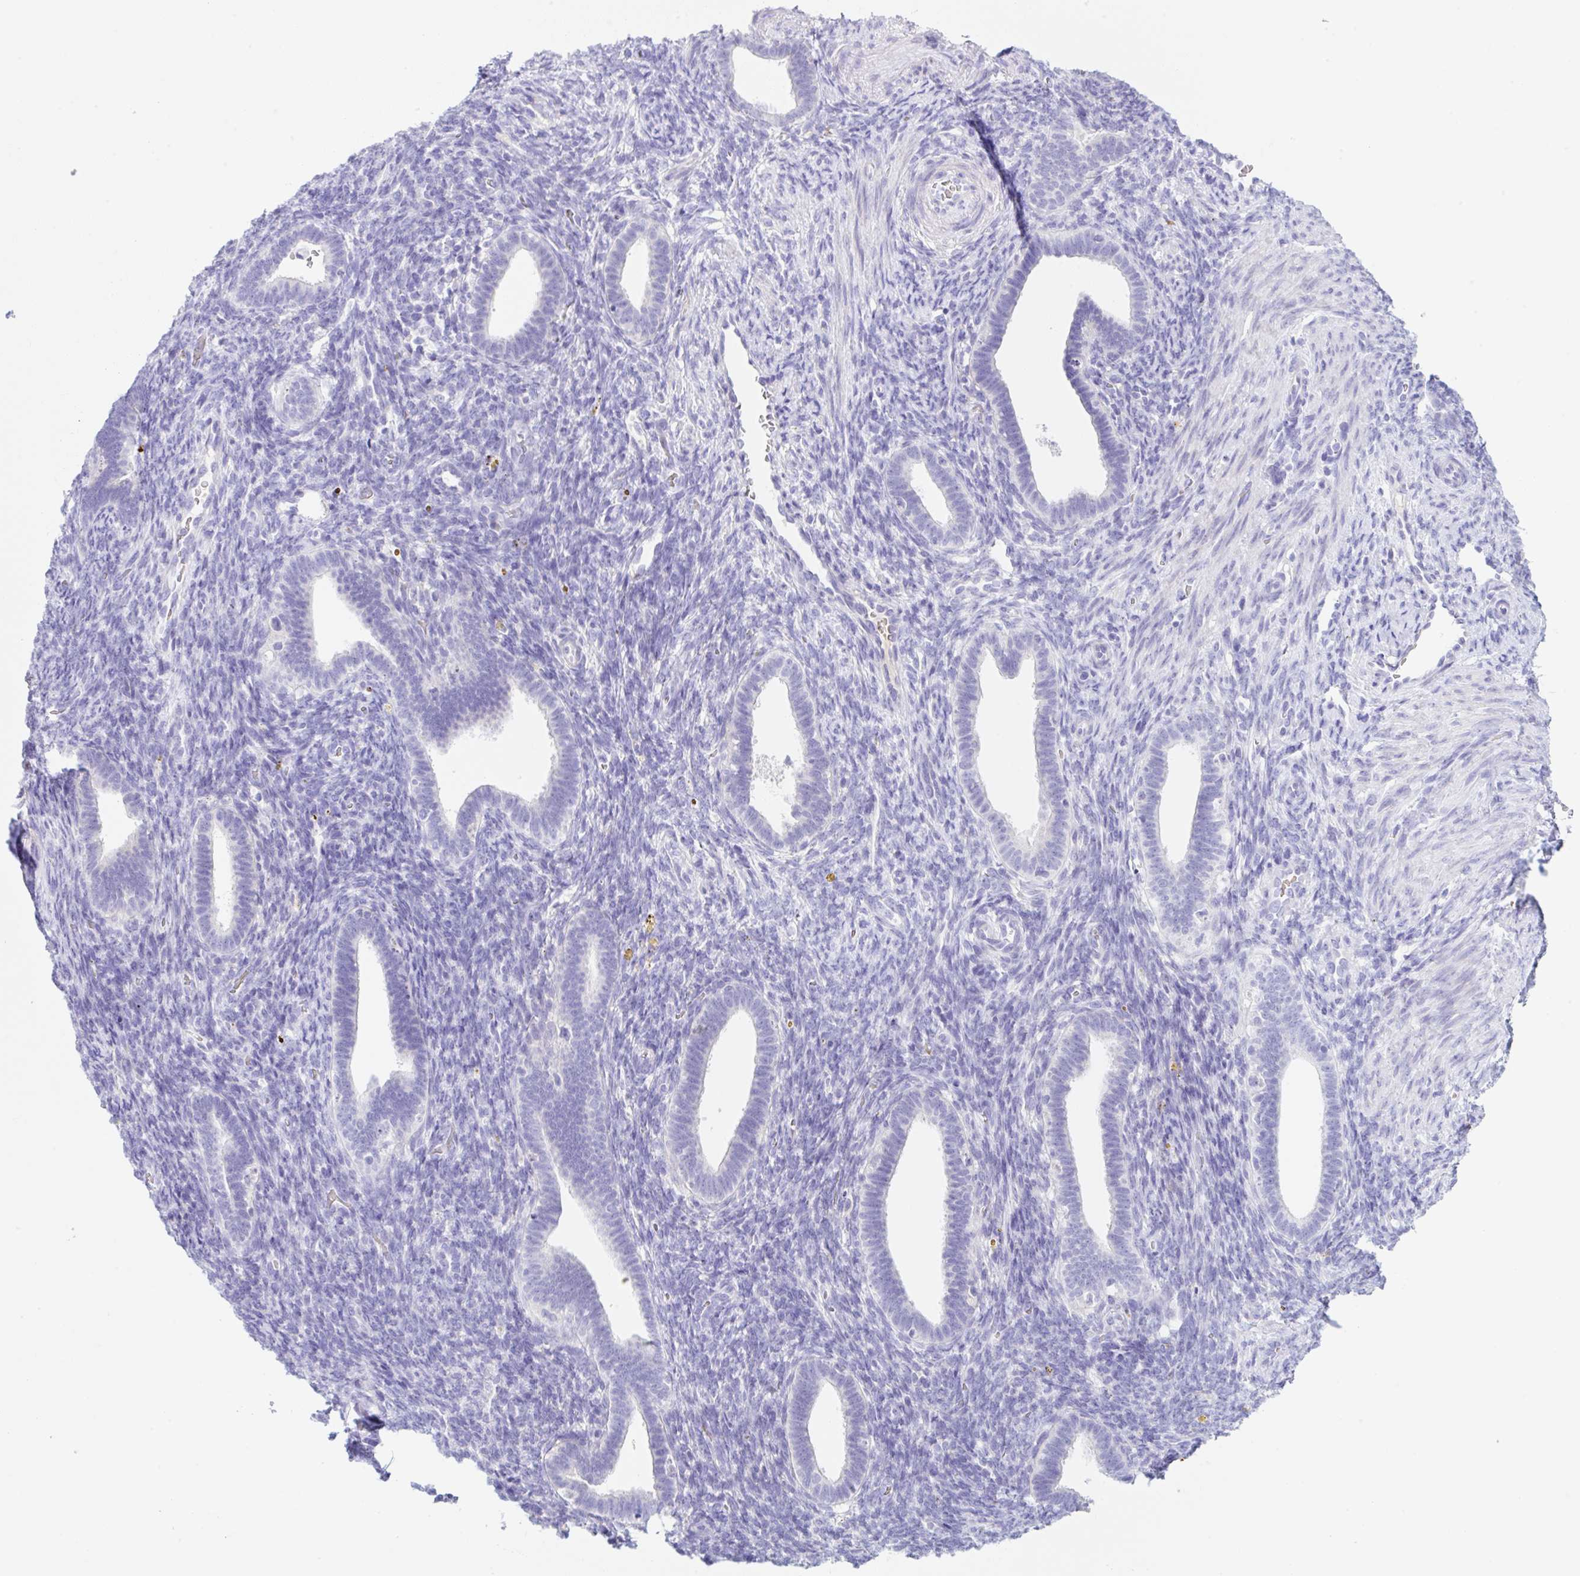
{"staining": {"intensity": "negative", "quantity": "none", "location": "none"}, "tissue": "endometrium", "cell_type": "Cells in endometrial stroma", "image_type": "normal", "snomed": [{"axis": "morphology", "description": "Normal tissue, NOS"}, {"axis": "topography", "description": "Endometrium"}], "caption": "This is a micrograph of IHC staining of normal endometrium, which shows no staining in cells in endometrial stroma.", "gene": "KLK8", "patient": {"sex": "female", "age": 34}}